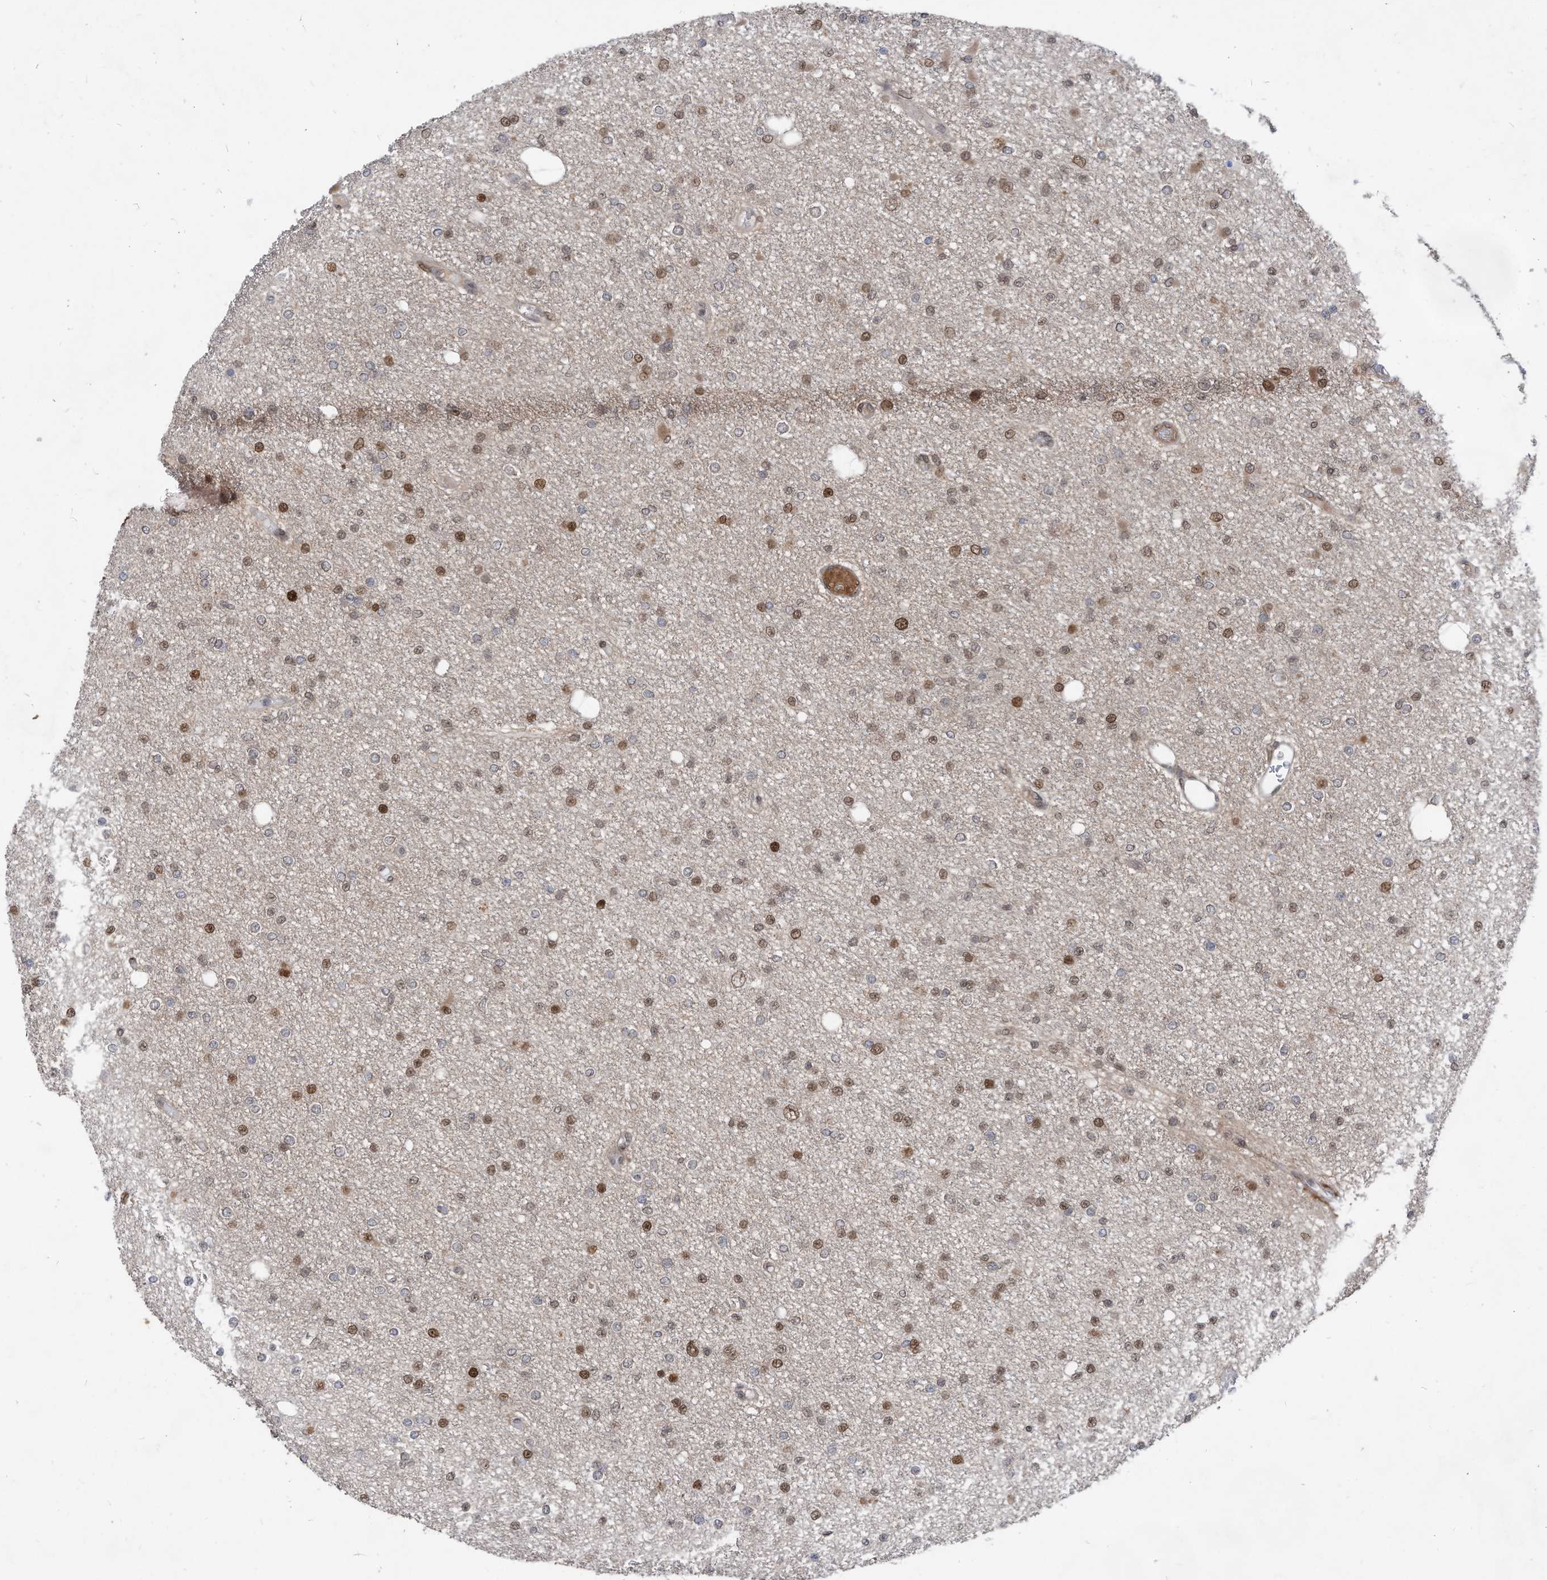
{"staining": {"intensity": "moderate", "quantity": "25%-75%", "location": "nuclear"}, "tissue": "glioma", "cell_type": "Tumor cells", "image_type": "cancer", "snomed": [{"axis": "morphology", "description": "Glioma, malignant, Low grade"}, {"axis": "topography", "description": "Brain"}], "caption": "Tumor cells exhibit moderate nuclear positivity in about 25%-75% of cells in glioma.", "gene": "KPNB1", "patient": {"sex": "female", "age": 22}}